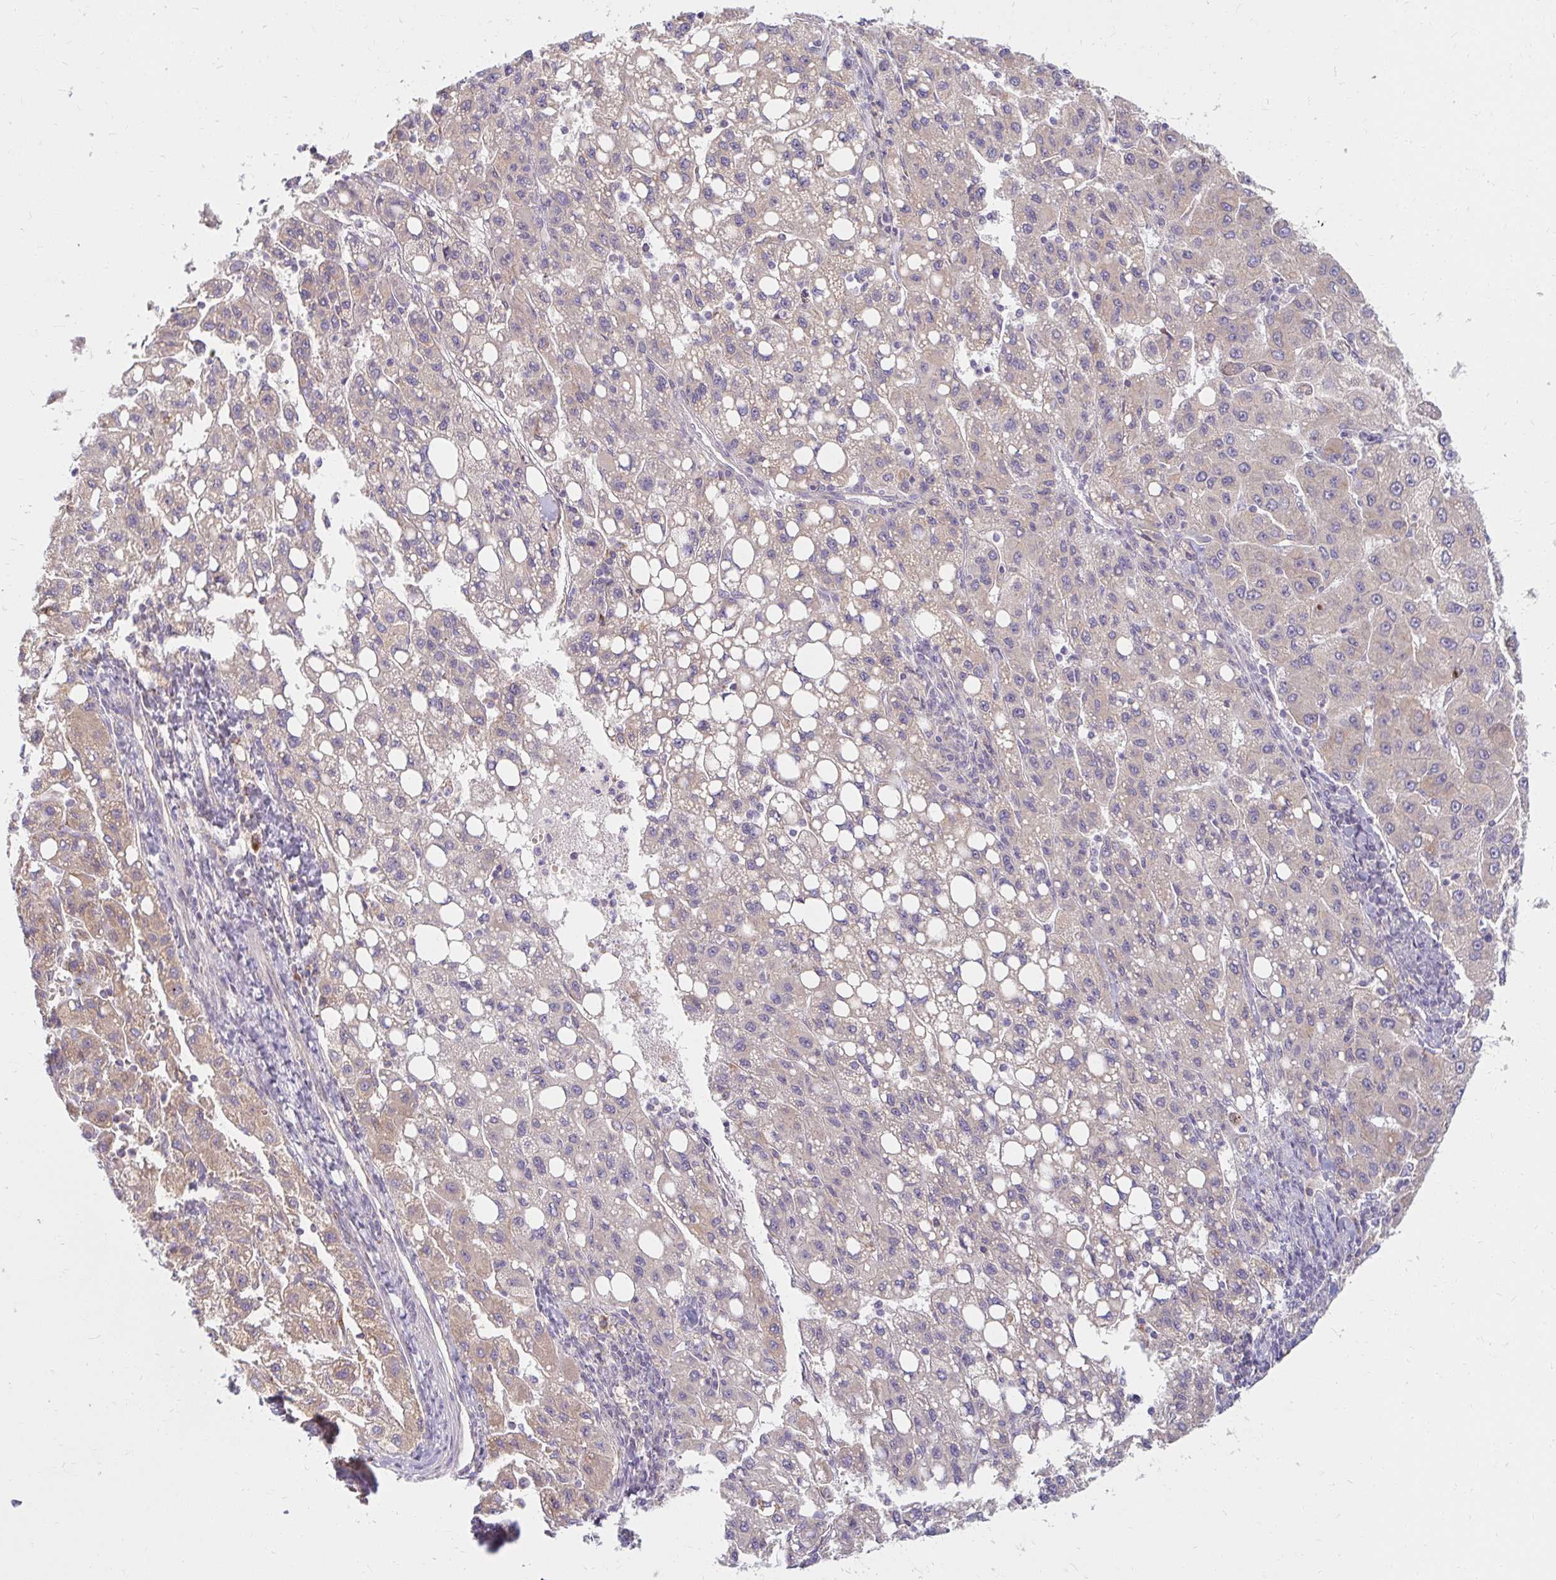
{"staining": {"intensity": "weak", "quantity": "<25%", "location": "cytoplasmic/membranous"}, "tissue": "liver cancer", "cell_type": "Tumor cells", "image_type": "cancer", "snomed": [{"axis": "morphology", "description": "Carcinoma, Hepatocellular, NOS"}, {"axis": "topography", "description": "Liver"}], "caption": "High power microscopy image of an immunohistochemistry micrograph of liver hepatocellular carcinoma, revealing no significant positivity in tumor cells.", "gene": "SKP2", "patient": {"sex": "female", "age": 82}}